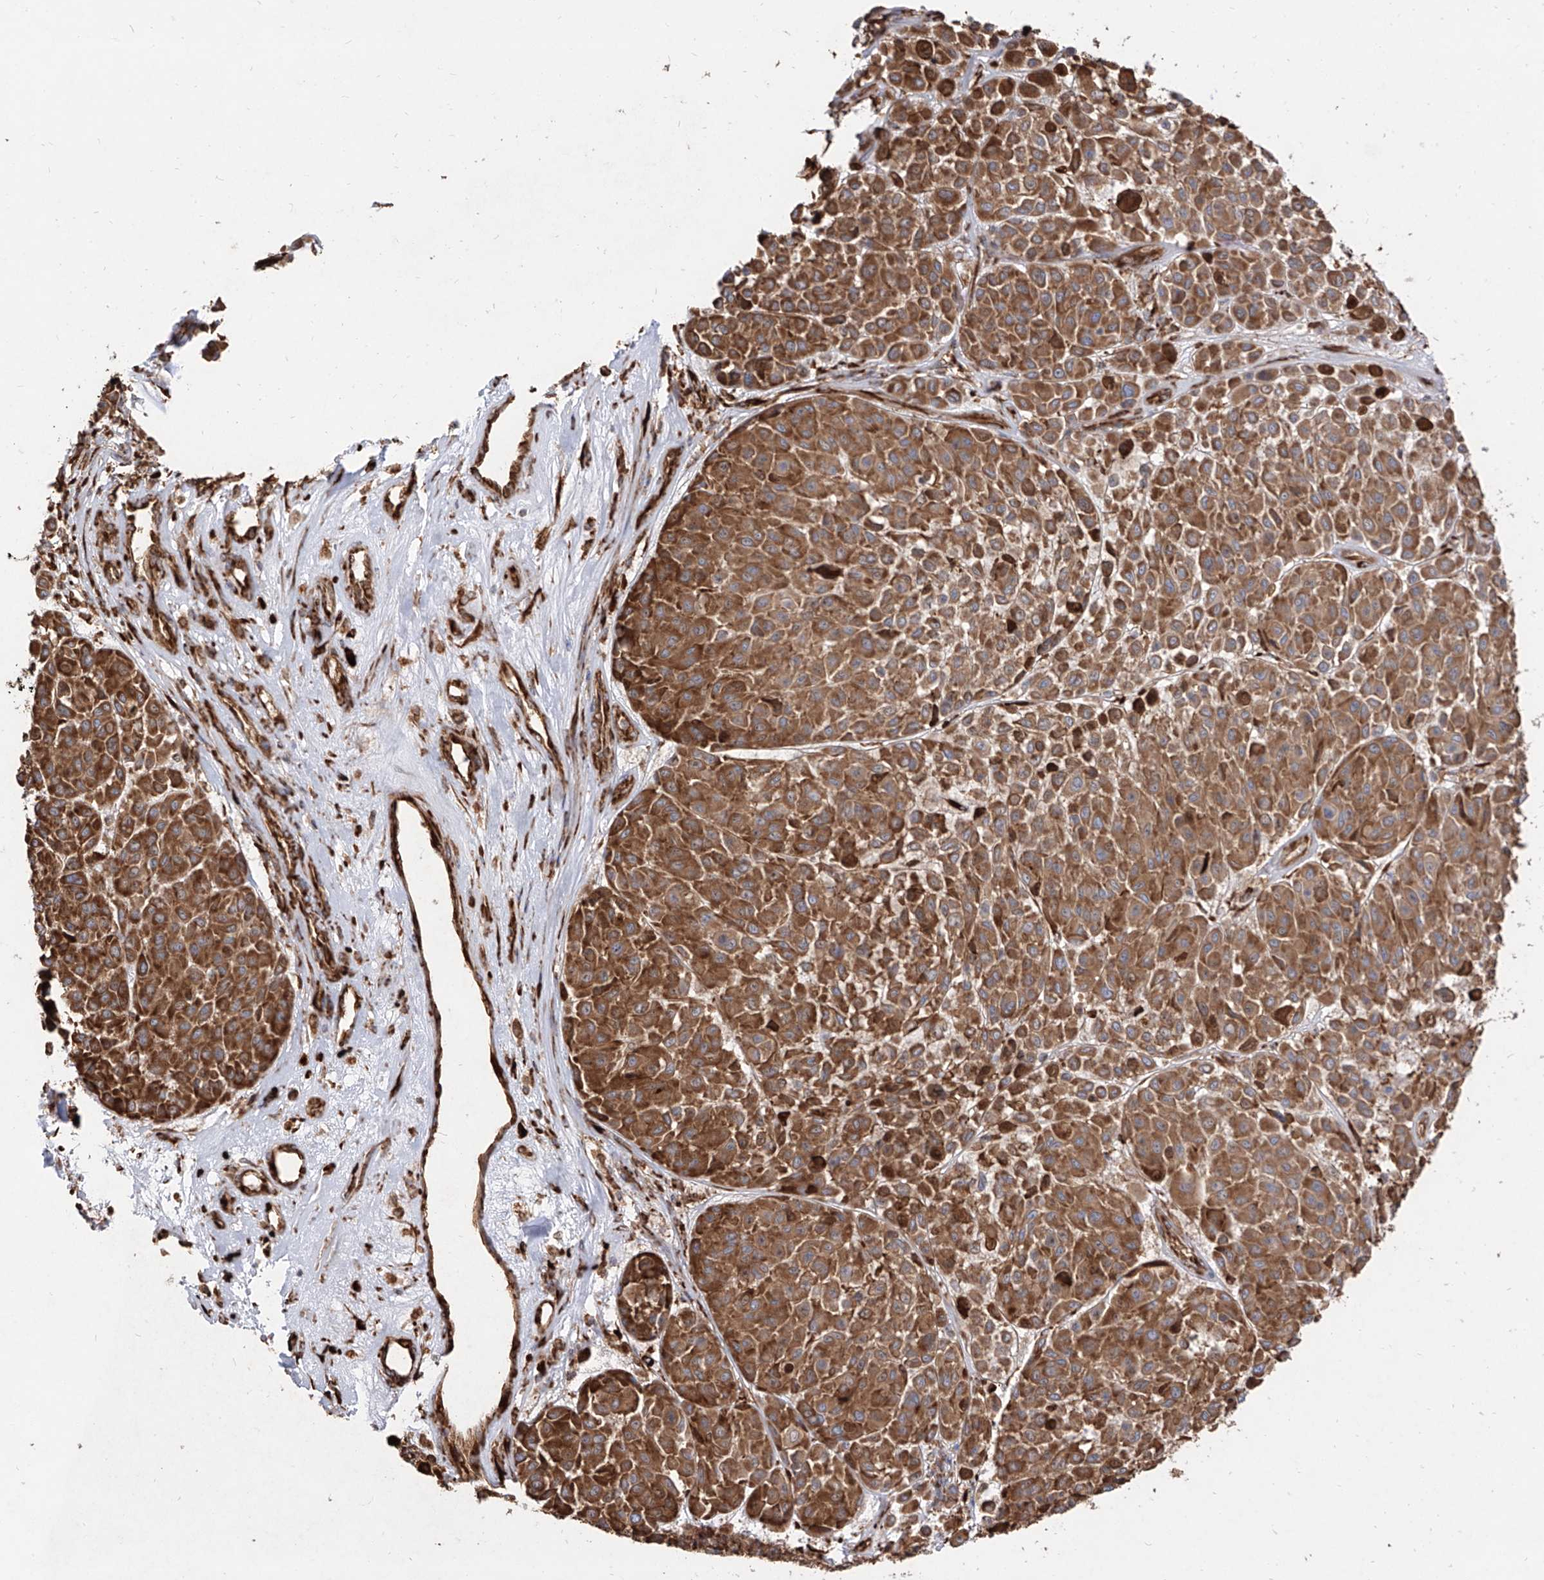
{"staining": {"intensity": "strong", "quantity": ">75%", "location": "cytoplasmic/membranous"}, "tissue": "melanoma", "cell_type": "Tumor cells", "image_type": "cancer", "snomed": [{"axis": "morphology", "description": "Malignant melanoma, Metastatic site"}, {"axis": "topography", "description": "Soft tissue"}], "caption": "Immunohistochemistry photomicrograph of melanoma stained for a protein (brown), which reveals high levels of strong cytoplasmic/membranous positivity in about >75% of tumor cells.", "gene": "RPS25", "patient": {"sex": "male", "age": 41}}